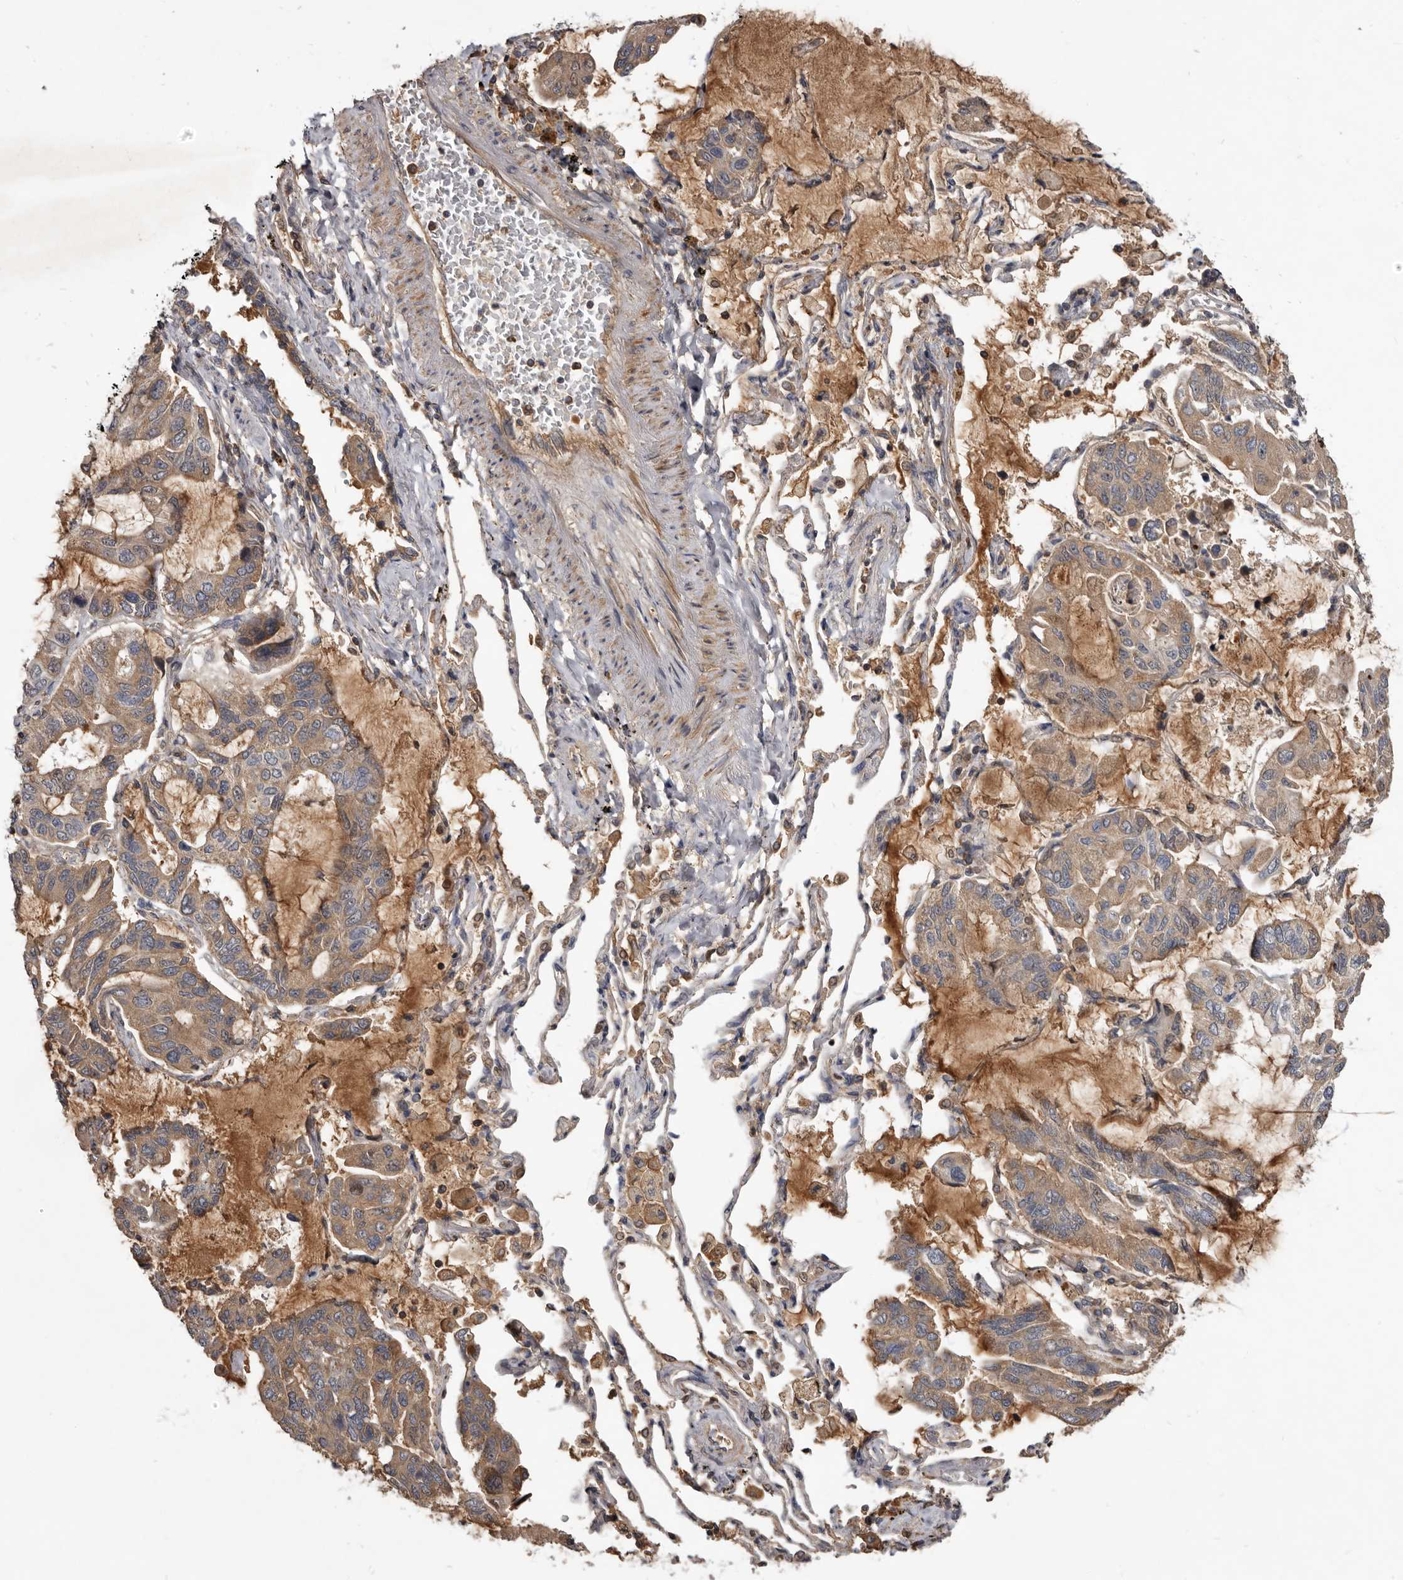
{"staining": {"intensity": "moderate", "quantity": ">75%", "location": "cytoplasmic/membranous"}, "tissue": "lung cancer", "cell_type": "Tumor cells", "image_type": "cancer", "snomed": [{"axis": "morphology", "description": "Adenocarcinoma, NOS"}, {"axis": "topography", "description": "Lung"}], "caption": "This is a micrograph of immunohistochemistry (IHC) staining of adenocarcinoma (lung), which shows moderate staining in the cytoplasmic/membranous of tumor cells.", "gene": "TTC39A", "patient": {"sex": "male", "age": 64}}